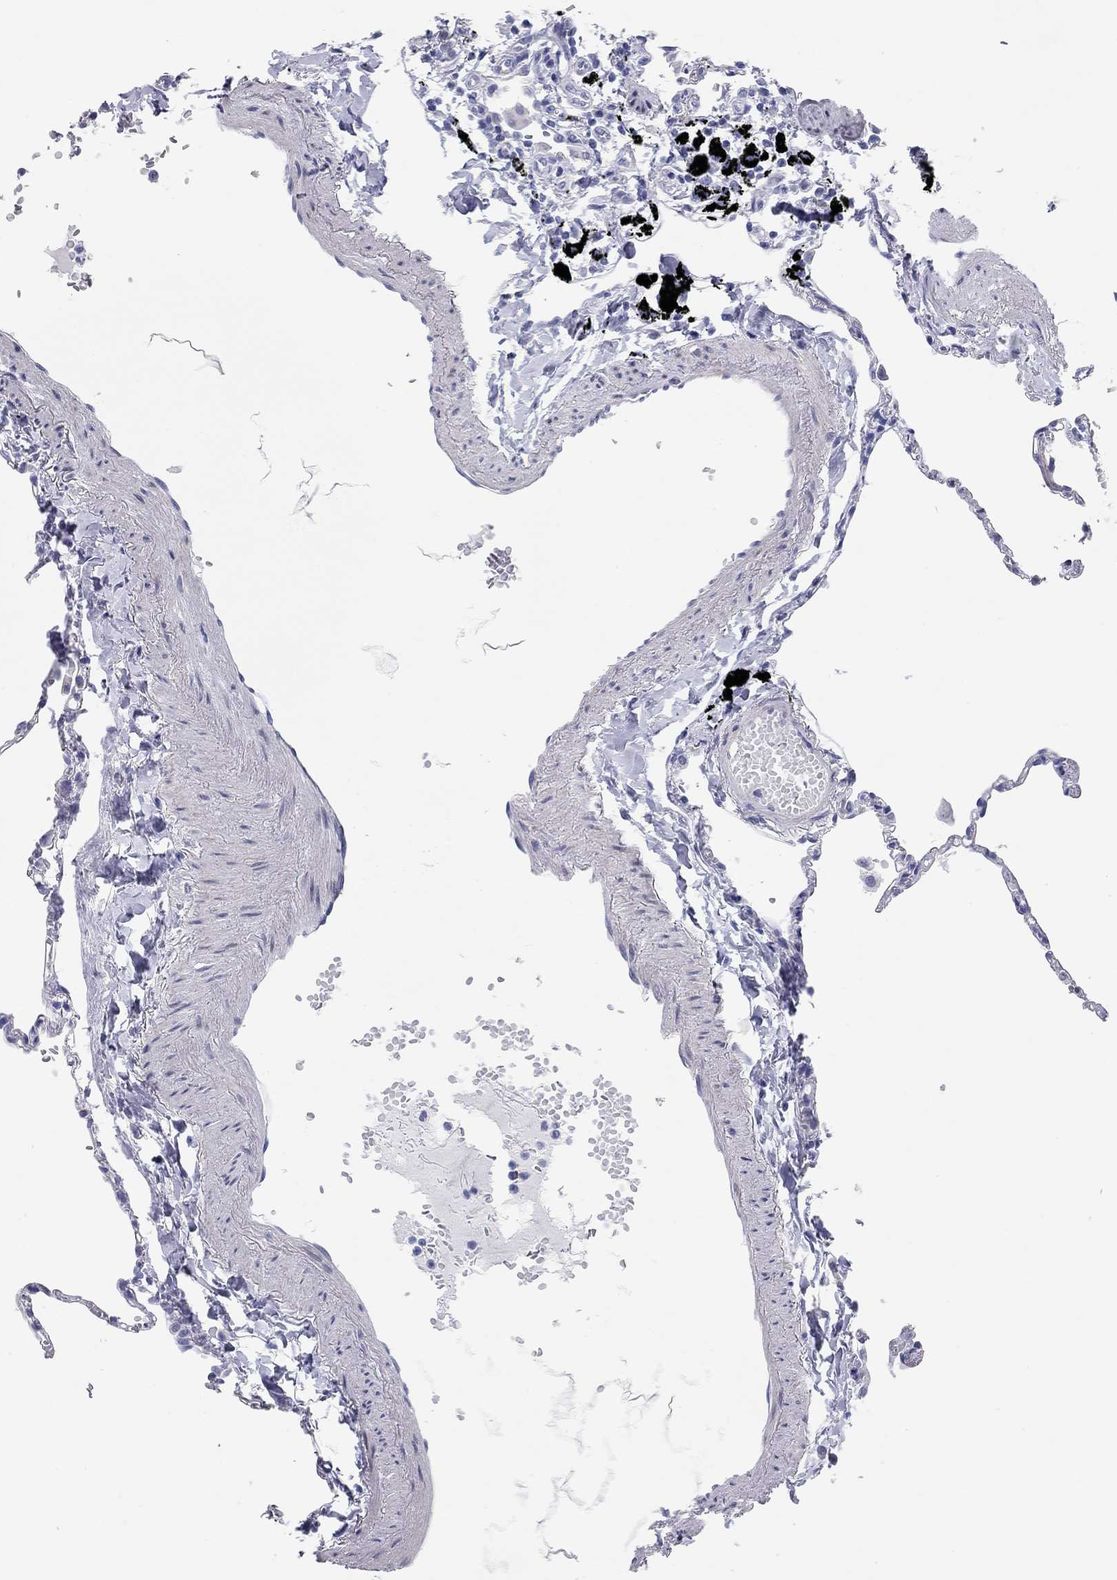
{"staining": {"intensity": "negative", "quantity": "none", "location": "none"}, "tissue": "lung", "cell_type": "Alveolar cells", "image_type": "normal", "snomed": [{"axis": "morphology", "description": "Normal tissue, NOS"}, {"axis": "topography", "description": "Lung"}], "caption": "IHC of normal human lung shows no staining in alveolar cells.", "gene": "CHI3L2", "patient": {"sex": "male", "age": 78}}